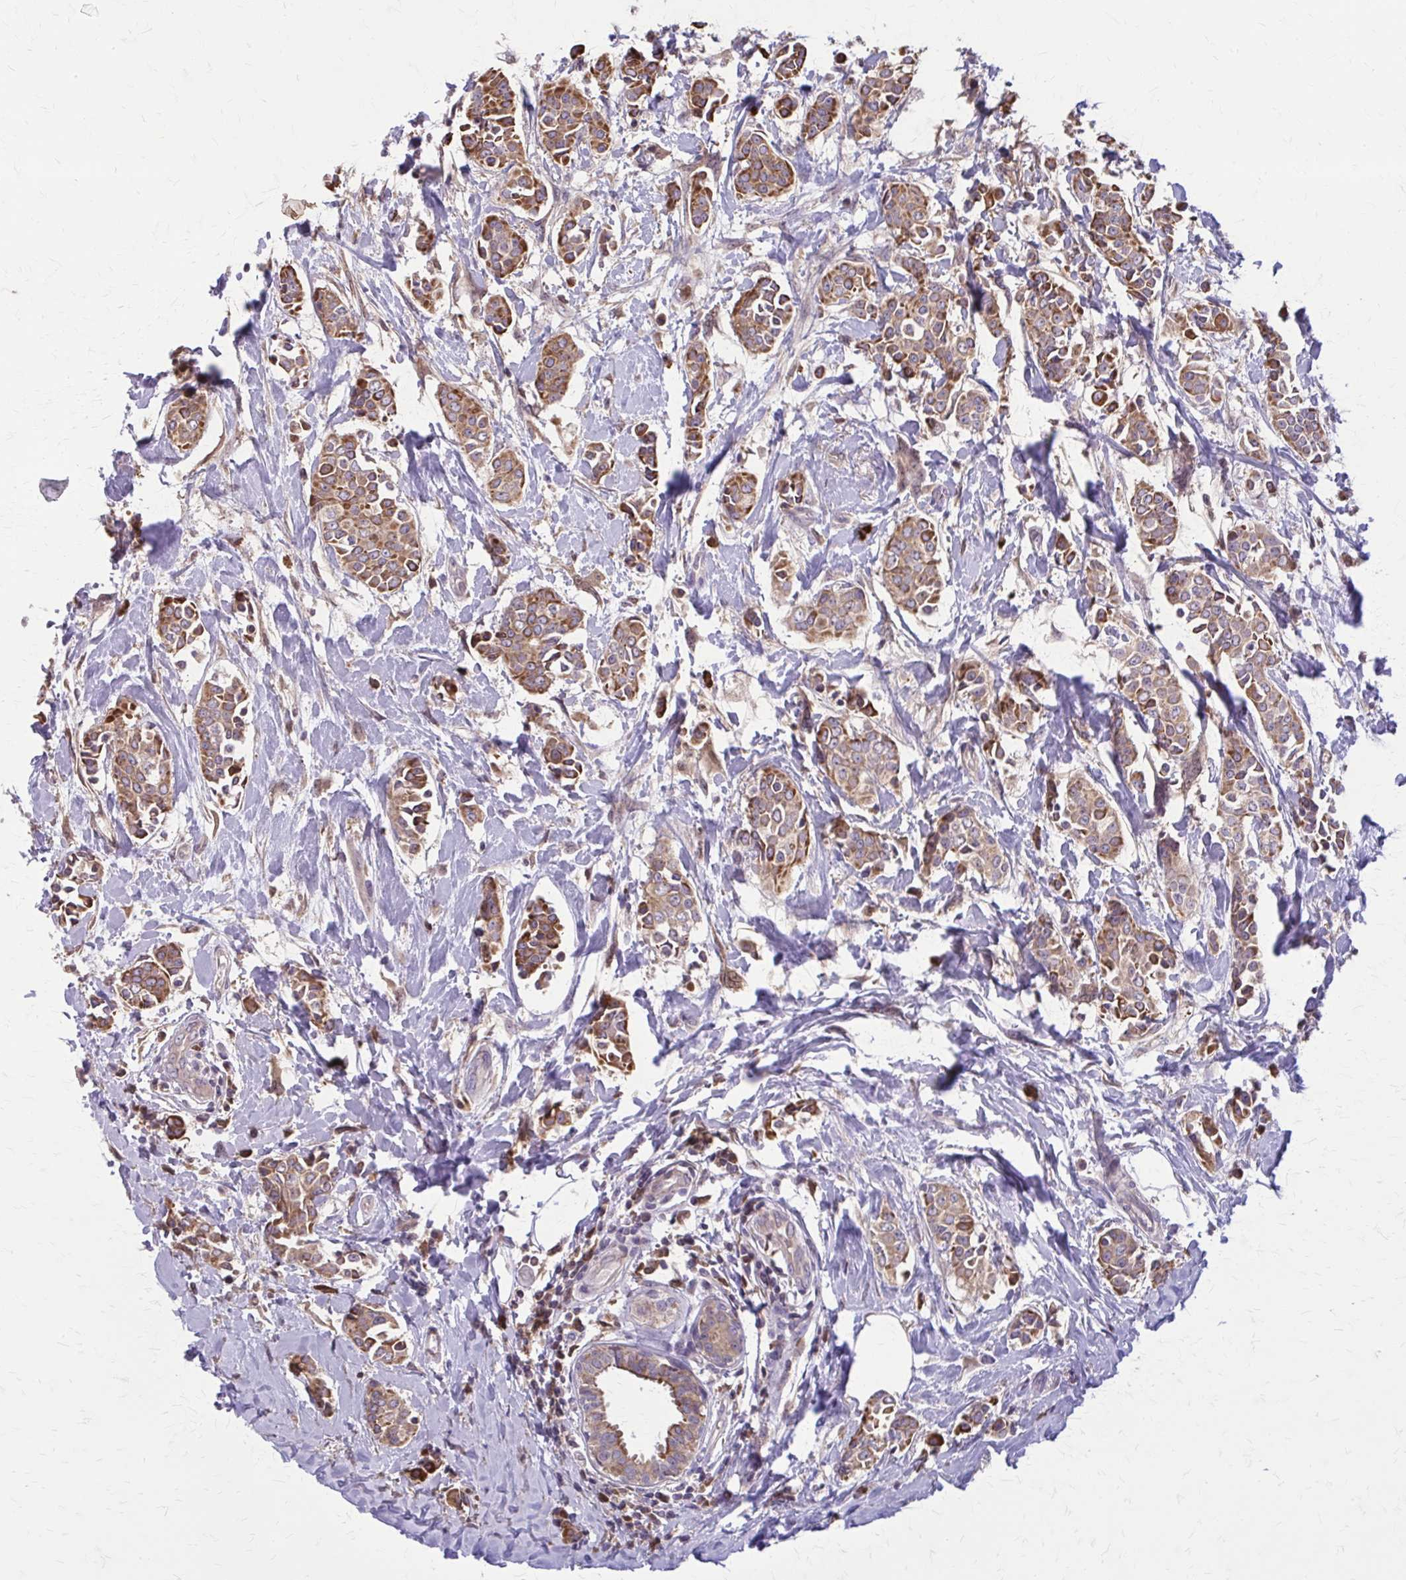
{"staining": {"intensity": "strong", "quantity": ">75%", "location": "cytoplasmic/membranous"}, "tissue": "breast cancer", "cell_type": "Tumor cells", "image_type": "cancer", "snomed": [{"axis": "morphology", "description": "Duct carcinoma"}, {"axis": "topography", "description": "Breast"}], "caption": "Immunohistochemical staining of breast cancer (intraductal carcinoma) shows strong cytoplasmic/membranous protein positivity in approximately >75% of tumor cells. The staining was performed using DAB to visualize the protein expression in brown, while the nuclei were stained in blue with hematoxylin (Magnification: 20x).", "gene": "NRBF2", "patient": {"sex": "female", "age": 64}}